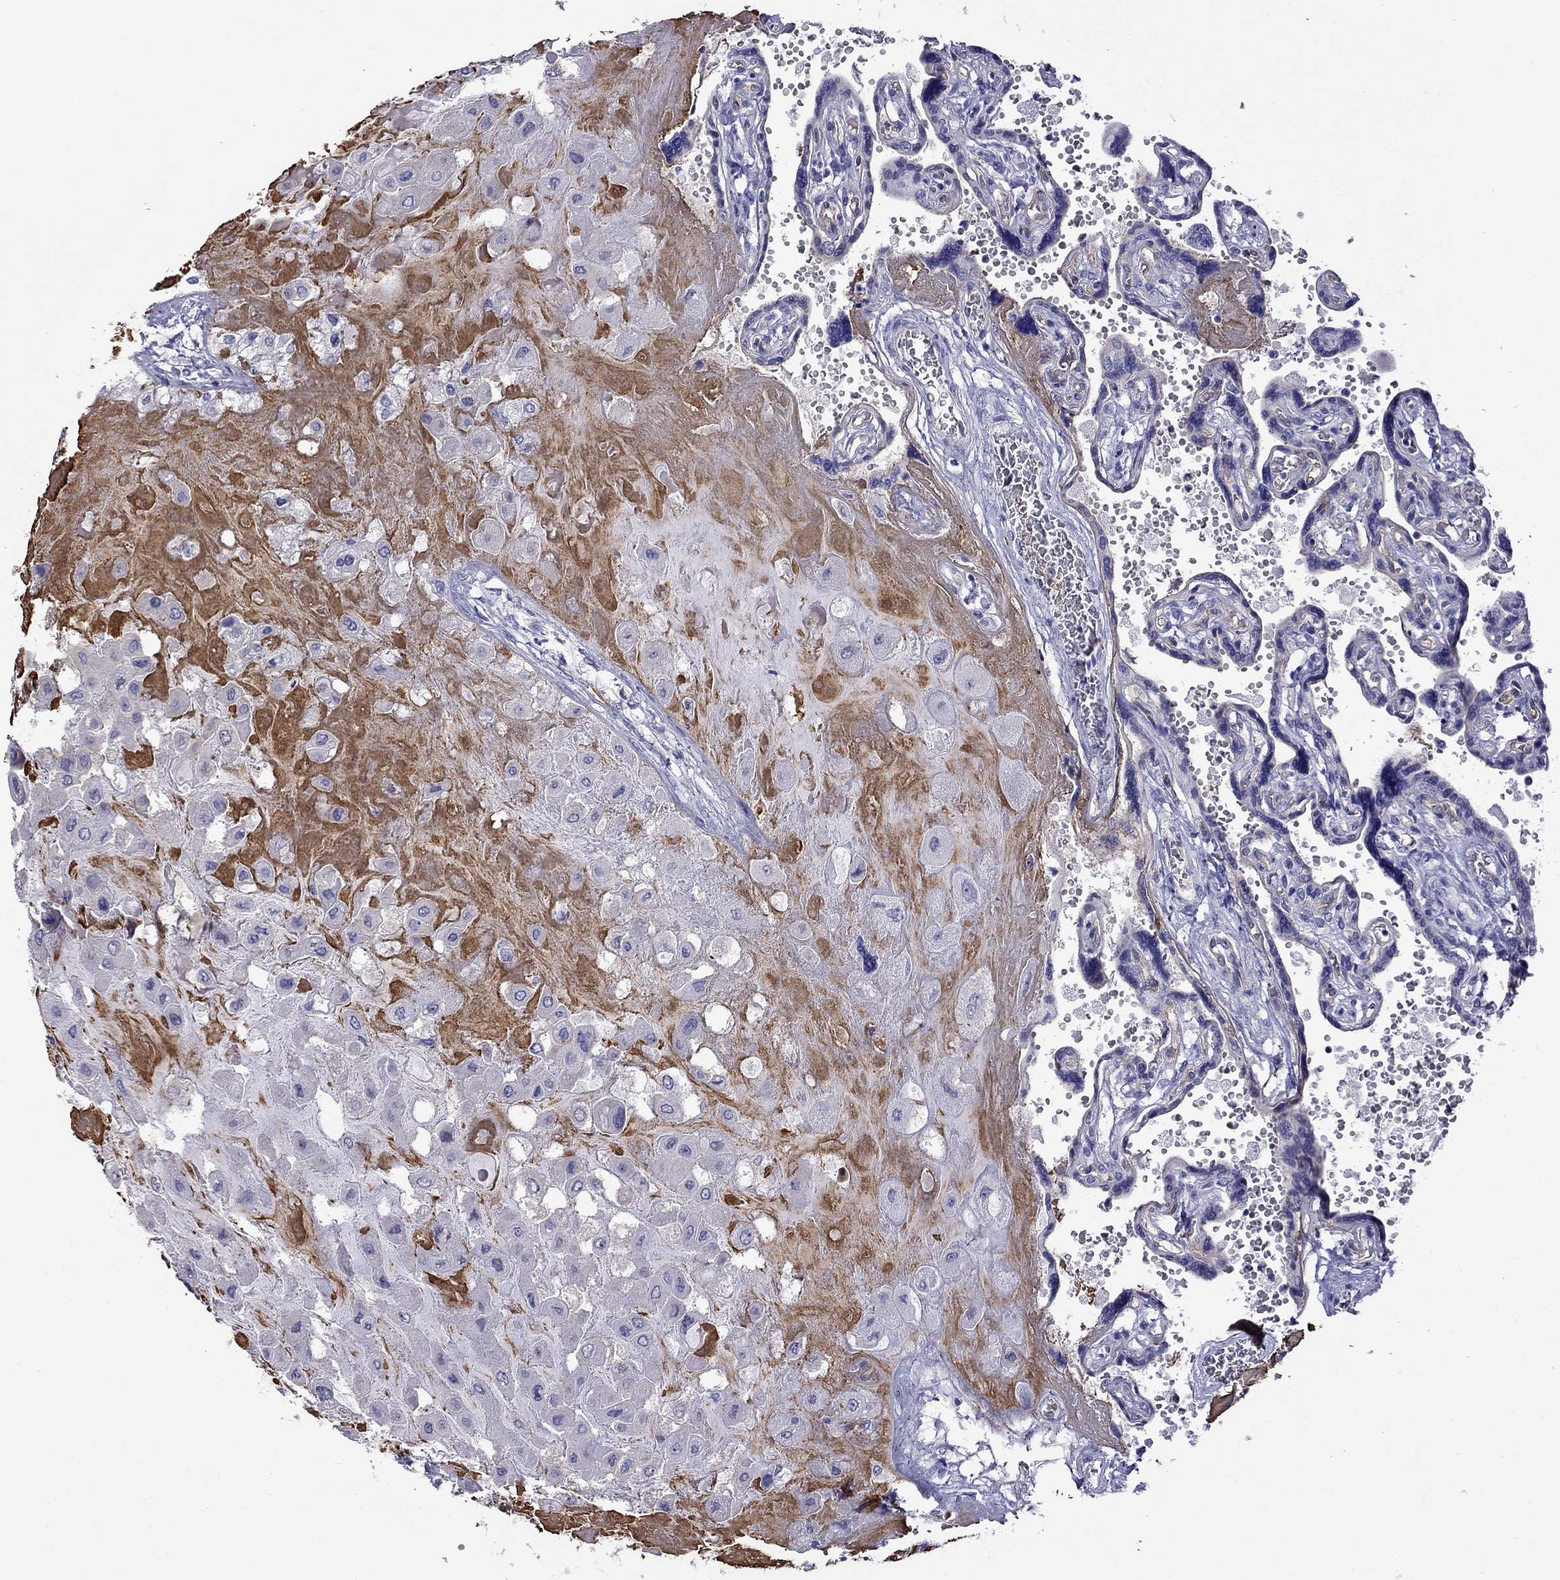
{"staining": {"intensity": "negative", "quantity": "none", "location": "none"}, "tissue": "placenta", "cell_type": "Decidual cells", "image_type": "normal", "snomed": [{"axis": "morphology", "description": "Normal tissue, NOS"}, {"axis": "topography", "description": "Placenta"}], "caption": "High power microscopy image of an immunohistochemistry micrograph of normal placenta, revealing no significant staining in decidual cells.", "gene": "STAR", "patient": {"sex": "female", "age": 32}}